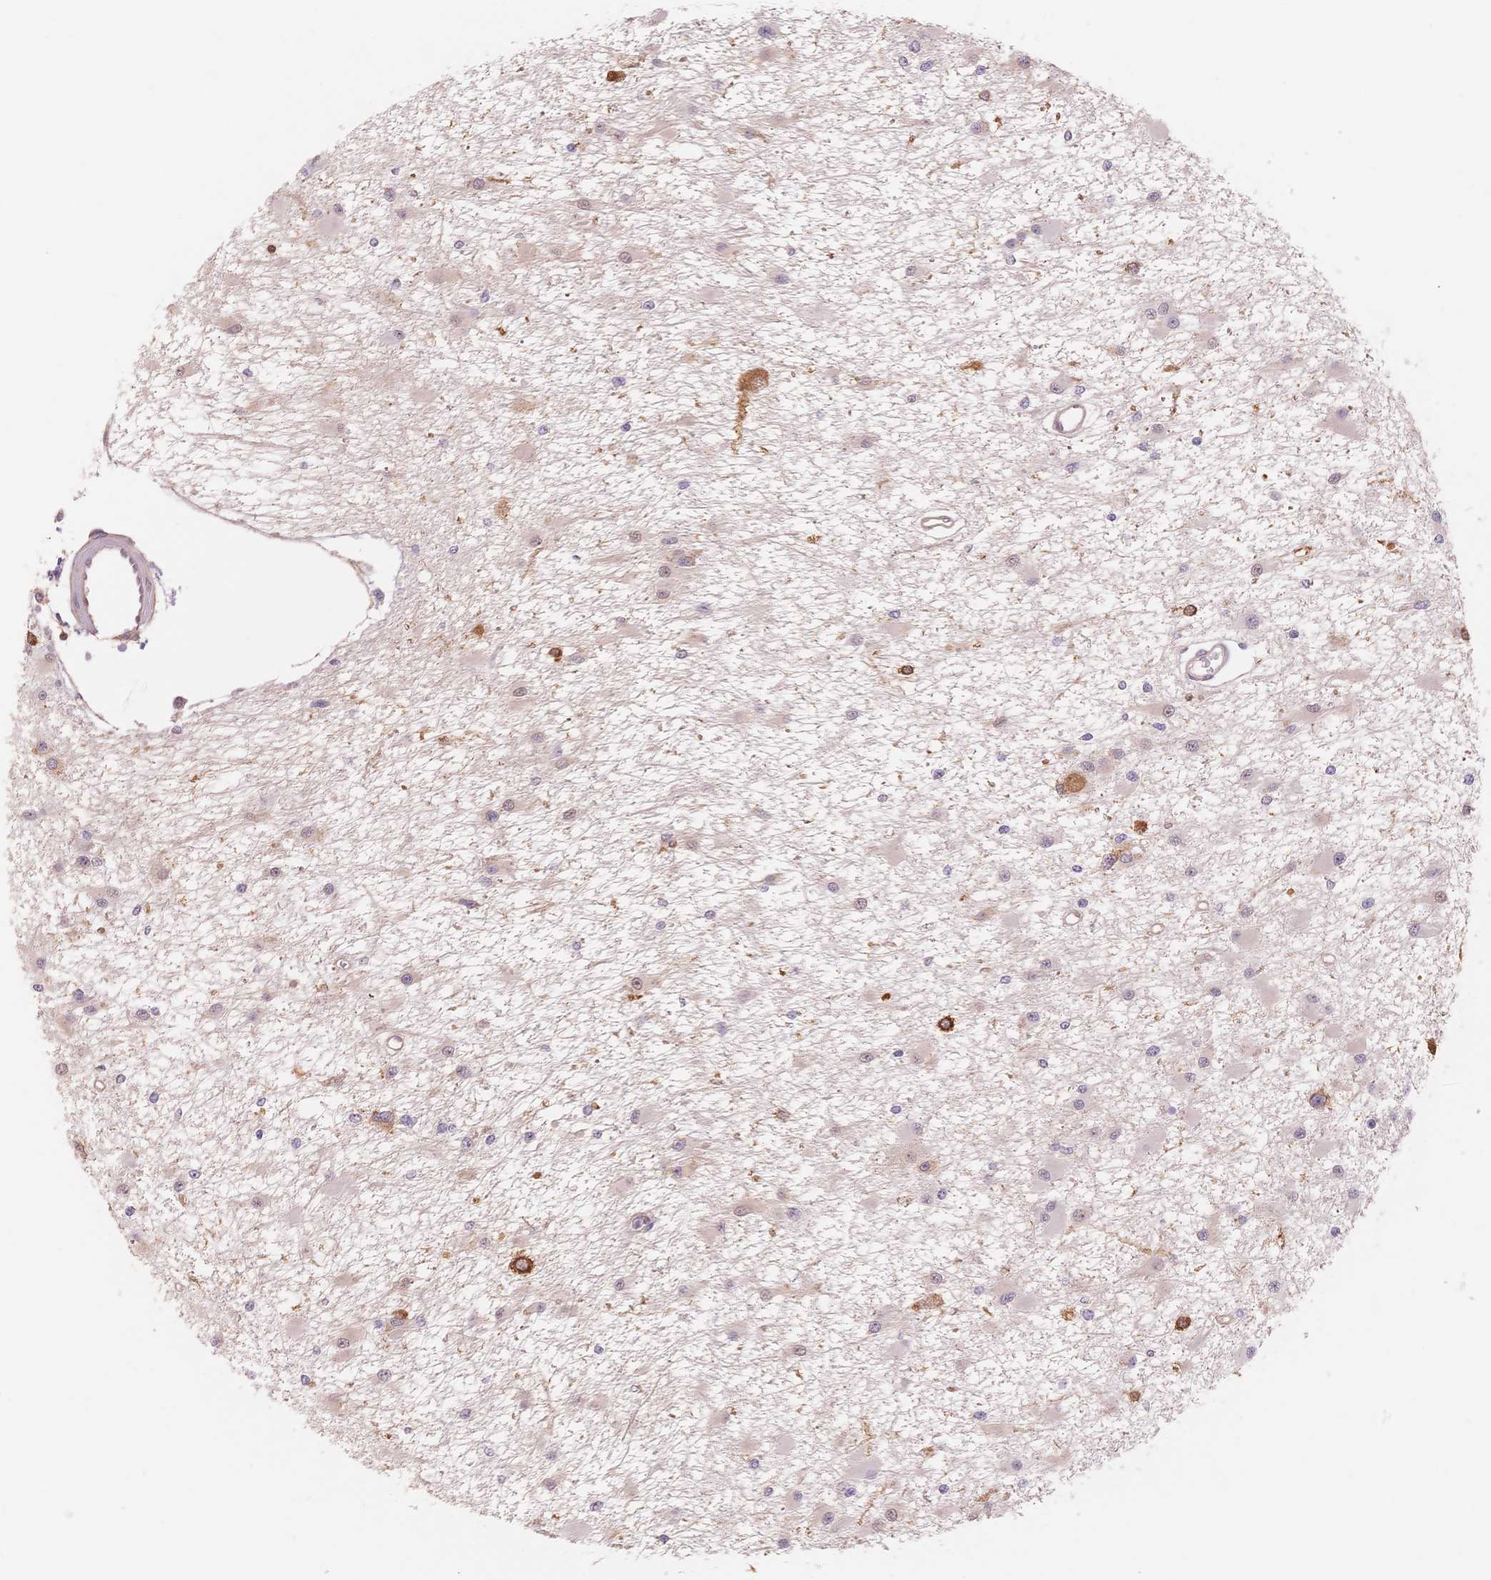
{"staining": {"intensity": "moderate", "quantity": "<25%", "location": "cytoplasmic/membranous"}, "tissue": "glioma", "cell_type": "Tumor cells", "image_type": "cancer", "snomed": [{"axis": "morphology", "description": "Glioma, malignant, High grade"}, {"axis": "topography", "description": "Brain"}], "caption": "Moderate cytoplasmic/membranous expression is present in about <25% of tumor cells in malignant high-grade glioma. (DAB IHC with brightfield microscopy, high magnification).", "gene": "STK39", "patient": {"sex": "male", "age": 54}}